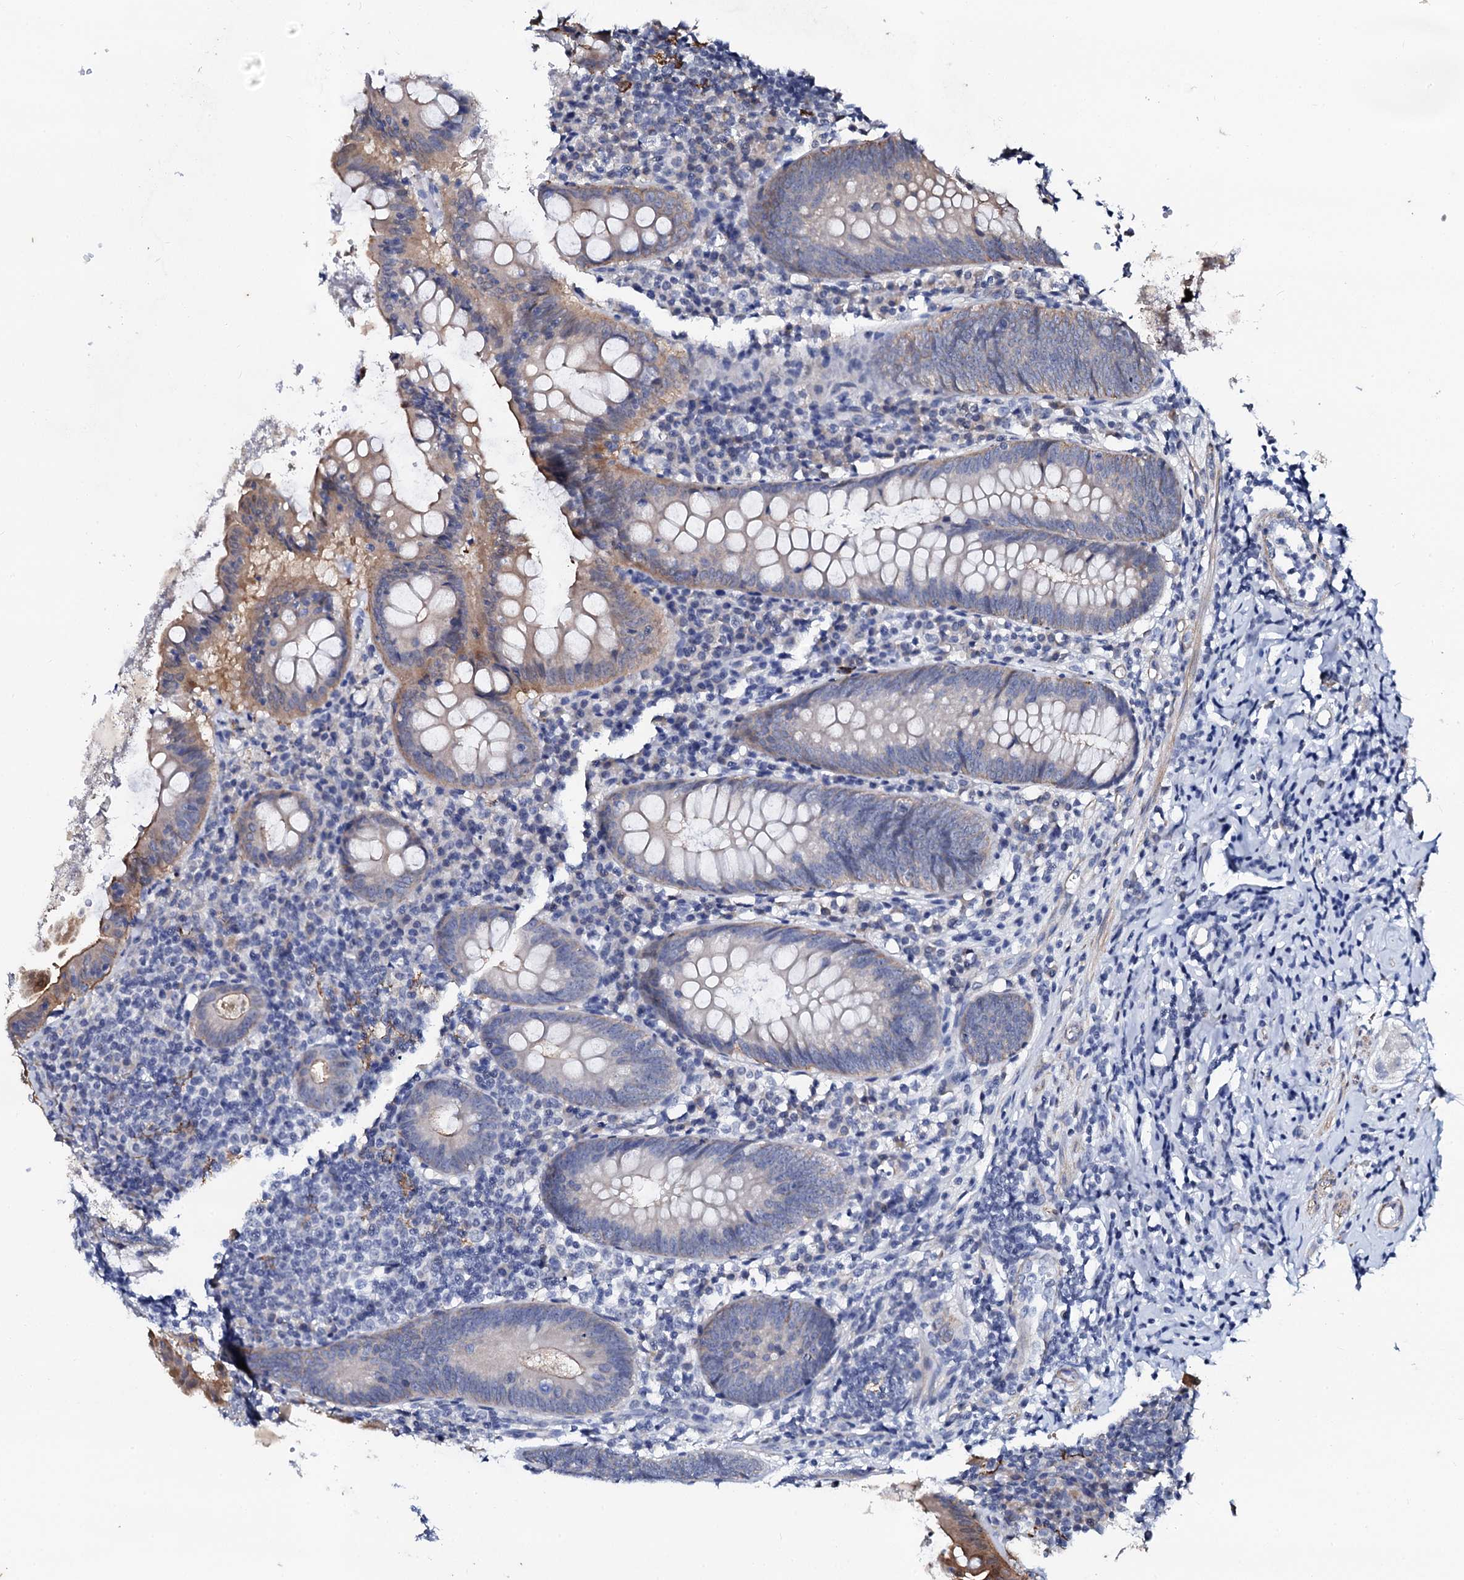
{"staining": {"intensity": "moderate", "quantity": "25%-75%", "location": "cytoplasmic/membranous"}, "tissue": "appendix", "cell_type": "Glandular cells", "image_type": "normal", "snomed": [{"axis": "morphology", "description": "Normal tissue, NOS"}, {"axis": "topography", "description": "Appendix"}], "caption": "Immunohistochemical staining of normal appendix exhibits medium levels of moderate cytoplasmic/membranous staining in approximately 25%-75% of glandular cells. The protein of interest is shown in brown color, while the nuclei are stained blue.", "gene": "GPR176", "patient": {"sex": "female", "age": 54}}